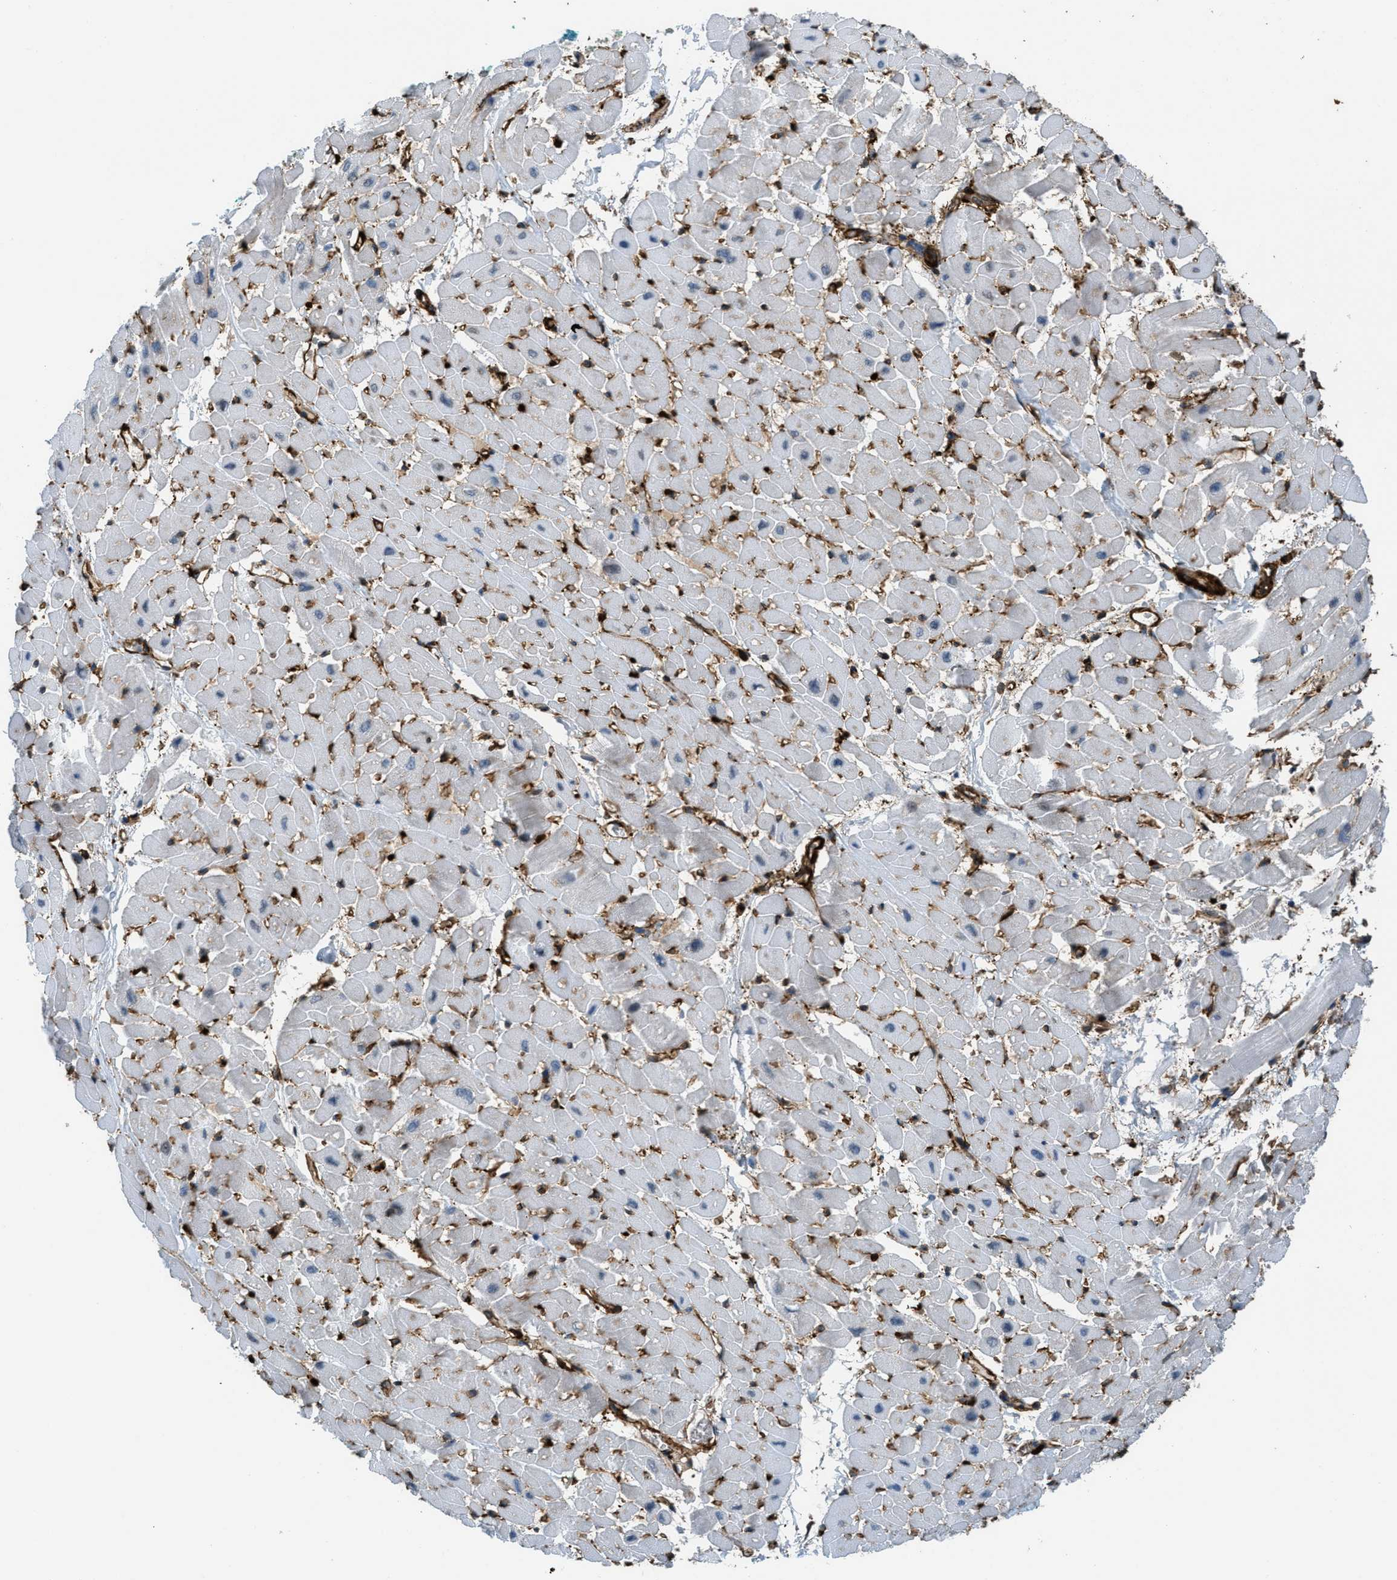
{"staining": {"intensity": "negative", "quantity": "none", "location": "none"}, "tissue": "heart muscle", "cell_type": "Cardiomyocytes", "image_type": "normal", "snomed": [{"axis": "morphology", "description": "Normal tissue, NOS"}, {"axis": "topography", "description": "Heart"}], "caption": "Immunohistochemistry (IHC) of unremarkable human heart muscle shows no positivity in cardiomyocytes. (DAB immunohistochemistry (IHC) visualized using brightfield microscopy, high magnification).", "gene": "CALD1", "patient": {"sex": "male", "age": 45}}